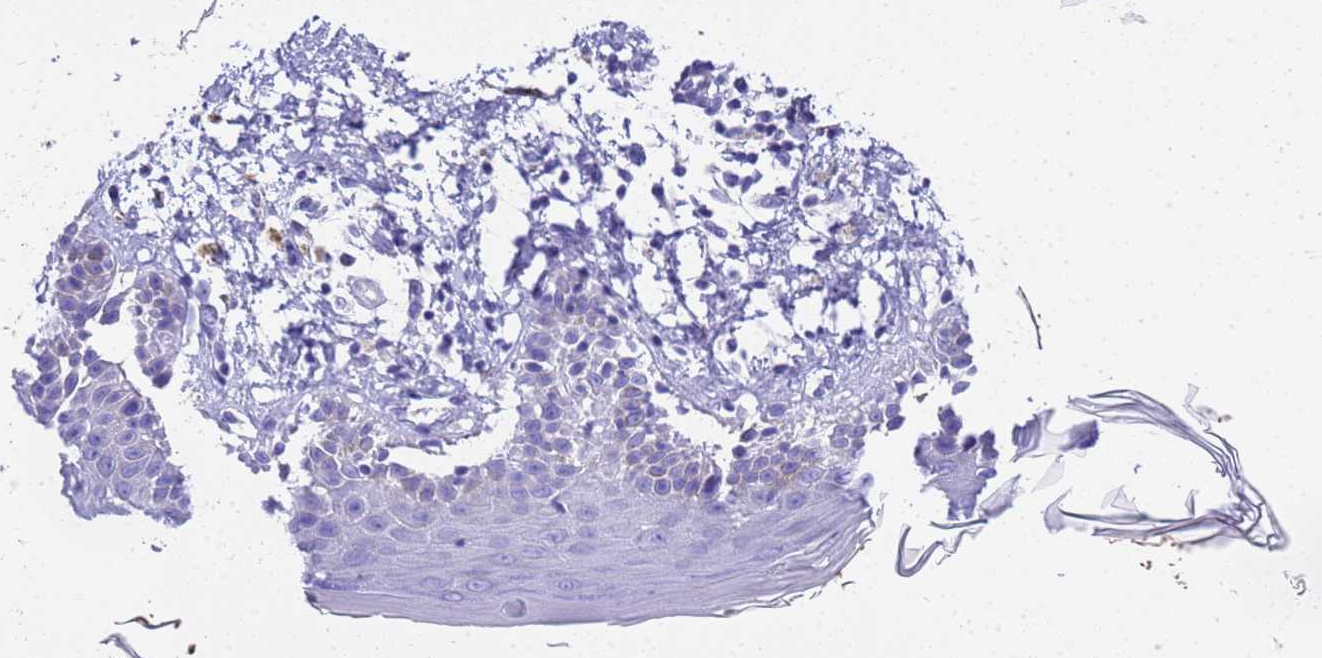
{"staining": {"intensity": "negative", "quantity": "none", "location": "none"}, "tissue": "skin", "cell_type": "Fibroblasts", "image_type": "normal", "snomed": [{"axis": "morphology", "description": "Normal tissue, NOS"}, {"axis": "topography", "description": "Skin"}], "caption": "Fibroblasts show no significant expression in benign skin.", "gene": "FAM72A", "patient": {"sex": "male", "age": 52}}